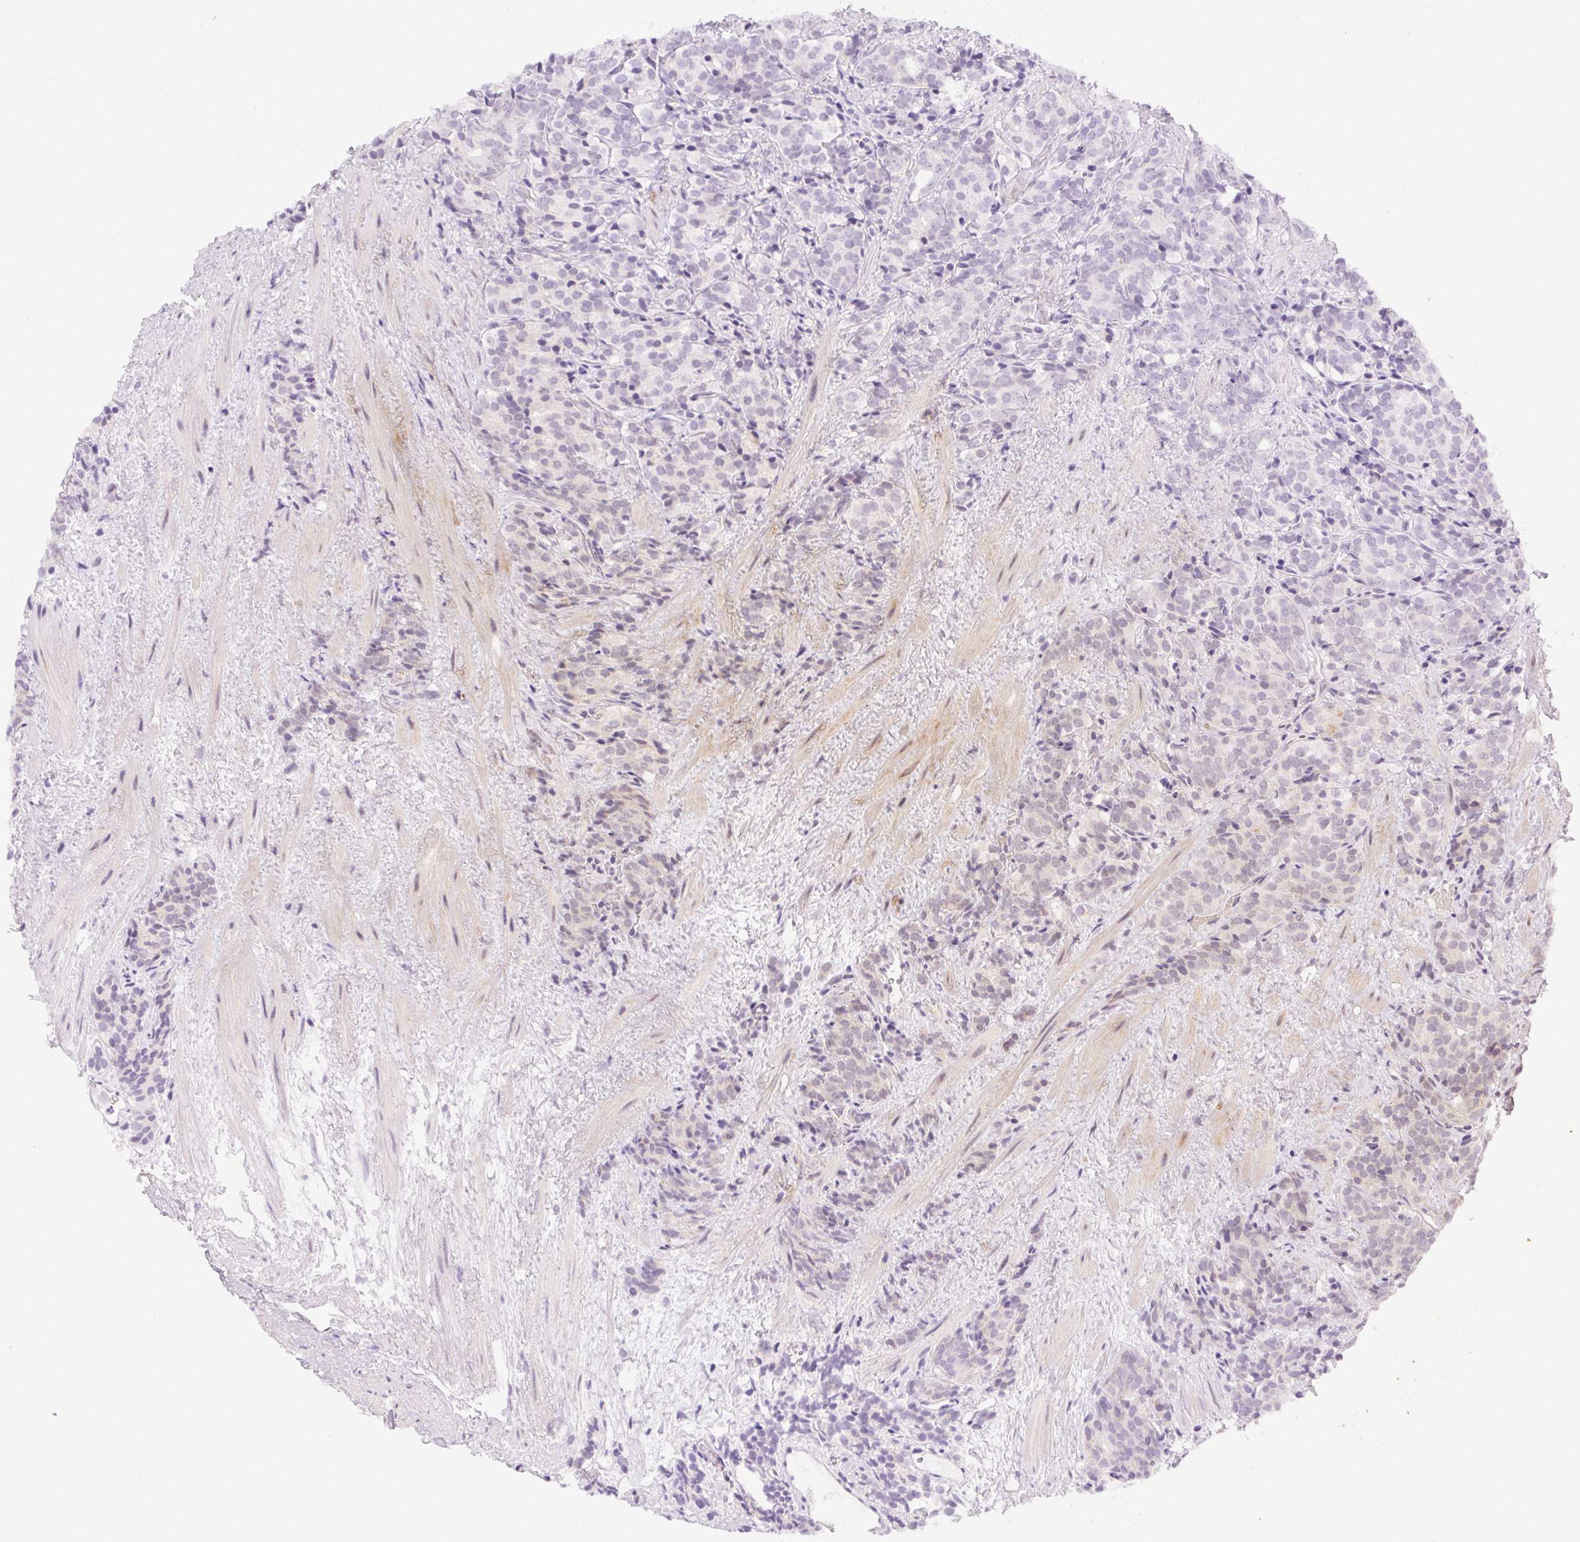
{"staining": {"intensity": "negative", "quantity": "none", "location": "none"}, "tissue": "prostate cancer", "cell_type": "Tumor cells", "image_type": "cancer", "snomed": [{"axis": "morphology", "description": "Adenocarcinoma, High grade"}, {"axis": "topography", "description": "Prostate"}], "caption": "Protein analysis of prostate adenocarcinoma (high-grade) exhibits no significant staining in tumor cells. (DAB (3,3'-diaminobenzidine) immunohistochemistry visualized using brightfield microscopy, high magnification).", "gene": "CLDN10", "patient": {"sex": "male", "age": 84}}